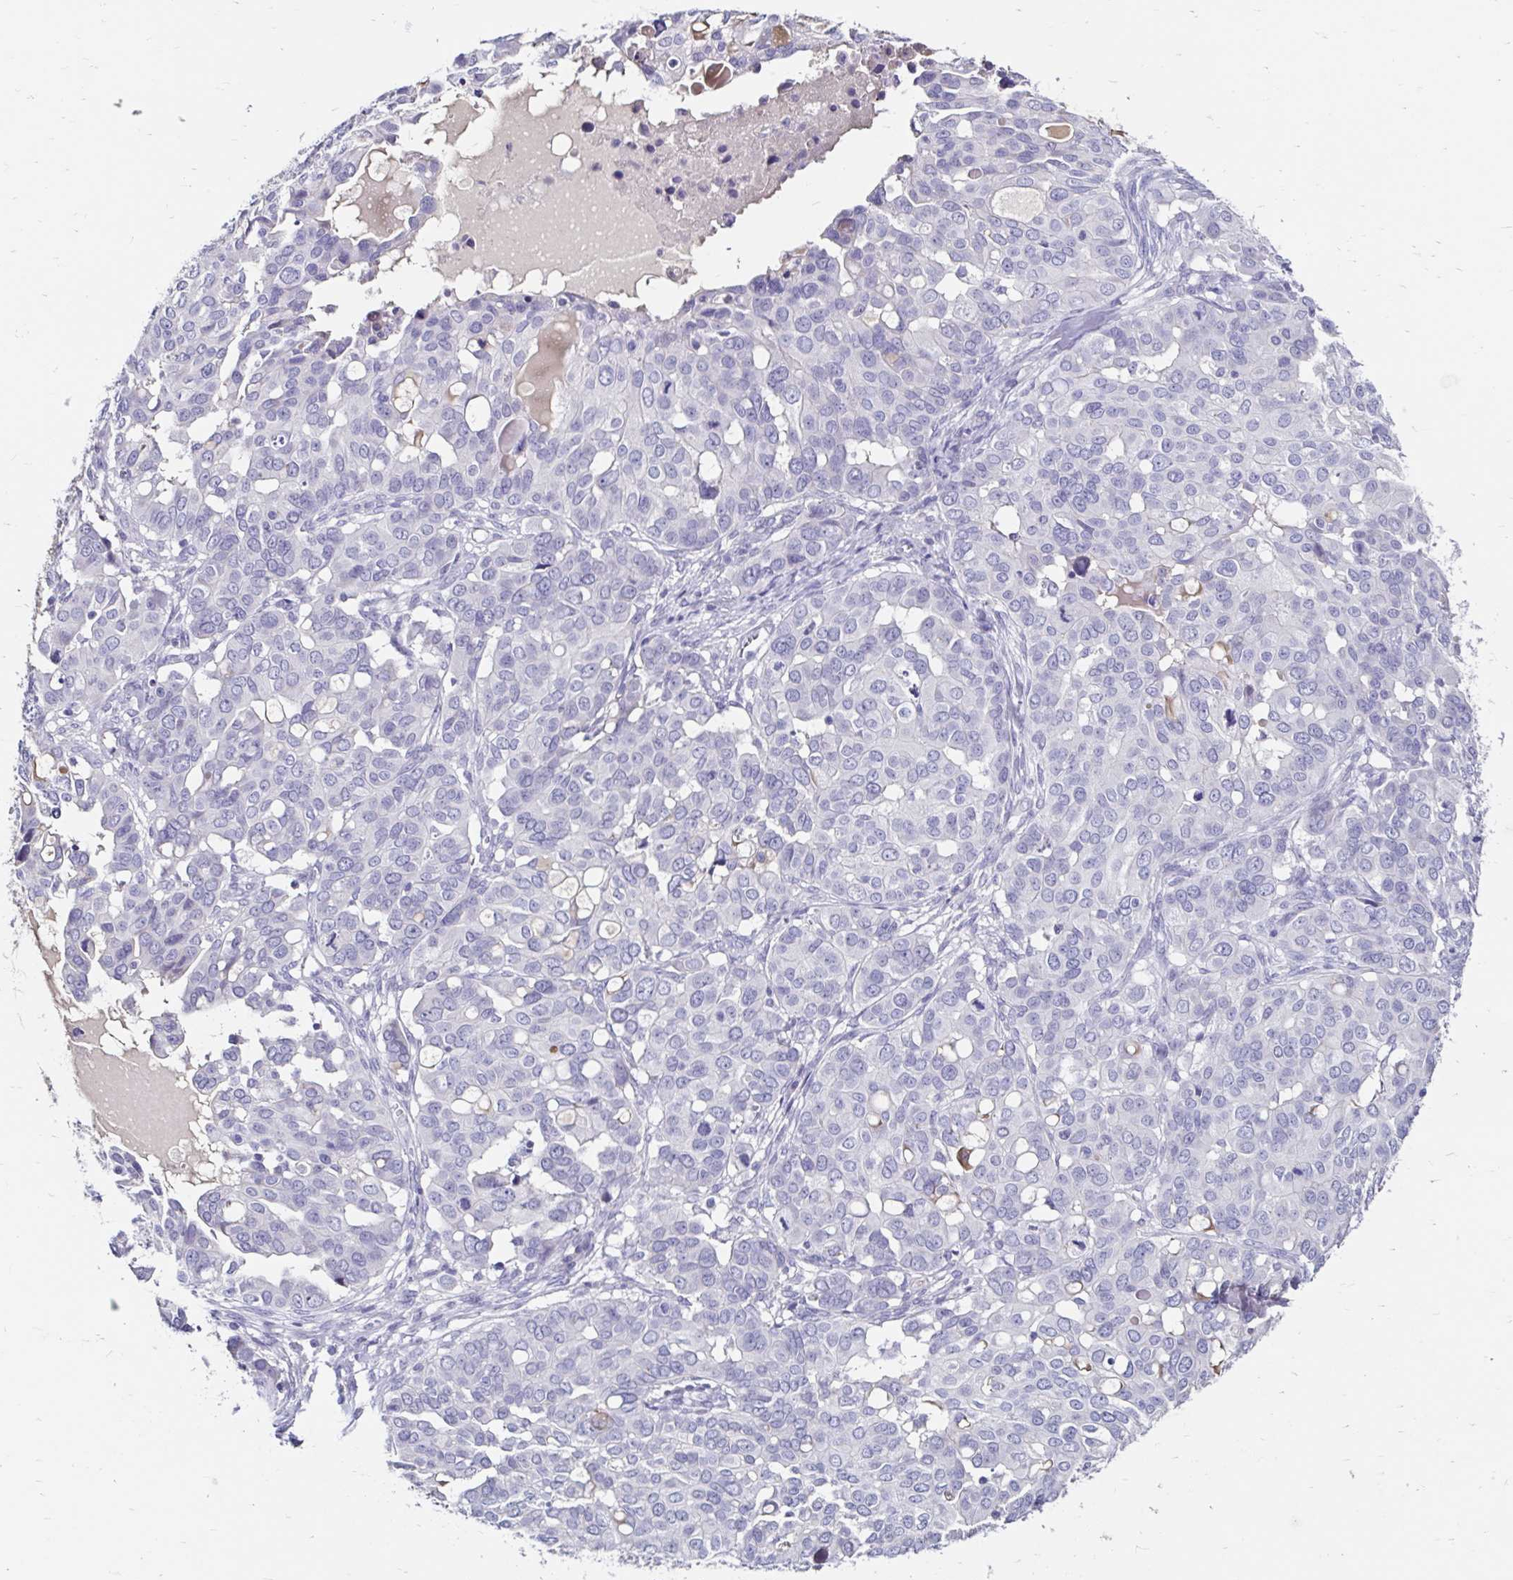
{"staining": {"intensity": "negative", "quantity": "none", "location": "none"}, "tissue": "ovarian cancer", "cell_type": "Tumor cells", "image_type": "cancer", "snomed": [{"axis": "morphology", "description": "Carcinoma, endometroid"}, {"axis": "topography", "description": "Ovary"}], "caption": "IHC histopathology image of neoplastic tissue: ovarian cancer stained with DAB reveals no significant protein staining in tumor cells. The staining was performed using DAB (3,3'-diaminobenzidine) to visualize the protein expression in brown, while the nuclei were stained in blue with hematoxylin (Magnification: 20x).", "gene": "SCG3", "patient": {"sex": "female", "age": 78}}